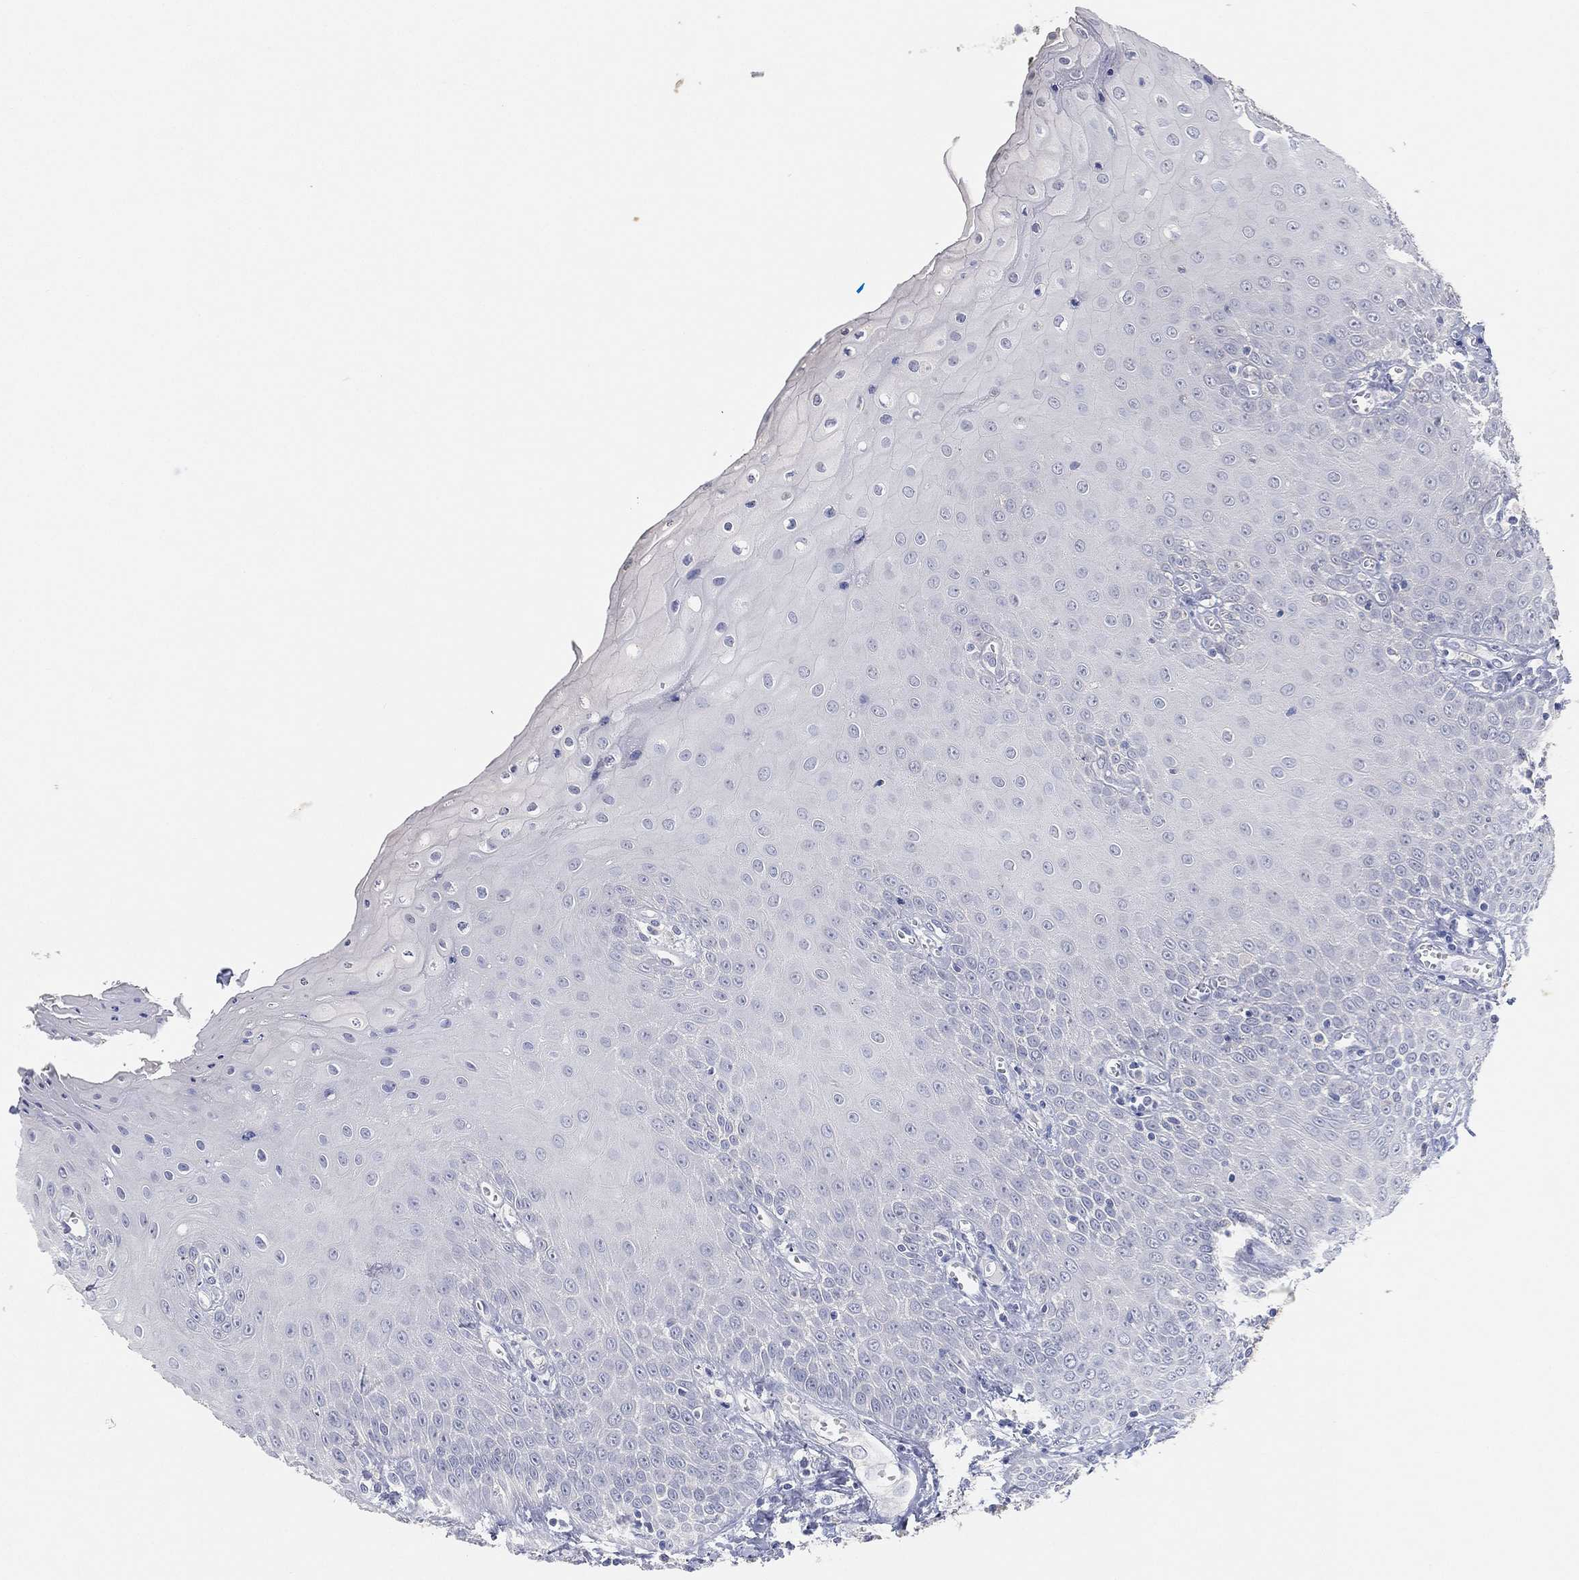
{"staining": {"intensity": "negative", "quantity": "none", "location": "none"}, "tissue": "oral mucosa", "cell_type": "Squamous epithelial cells", "image_type": "normal", "snomed": [{"axis": "morphology", "description": "Normal tissue, NOS"}, {"axis": "morphology", "description": "Squamous cell carcinoma, NOS"}, {"axis": "topography", "description": "Oral tissue"}, {"axis": "topography", "description": "Head-Neck"}], "caption": "Histopathology image shows no protein staining in squamous epithelial cells of normal oral mucosa.", "gene": "FAM187B", "patient": {"sex": "female", "age": 74}}